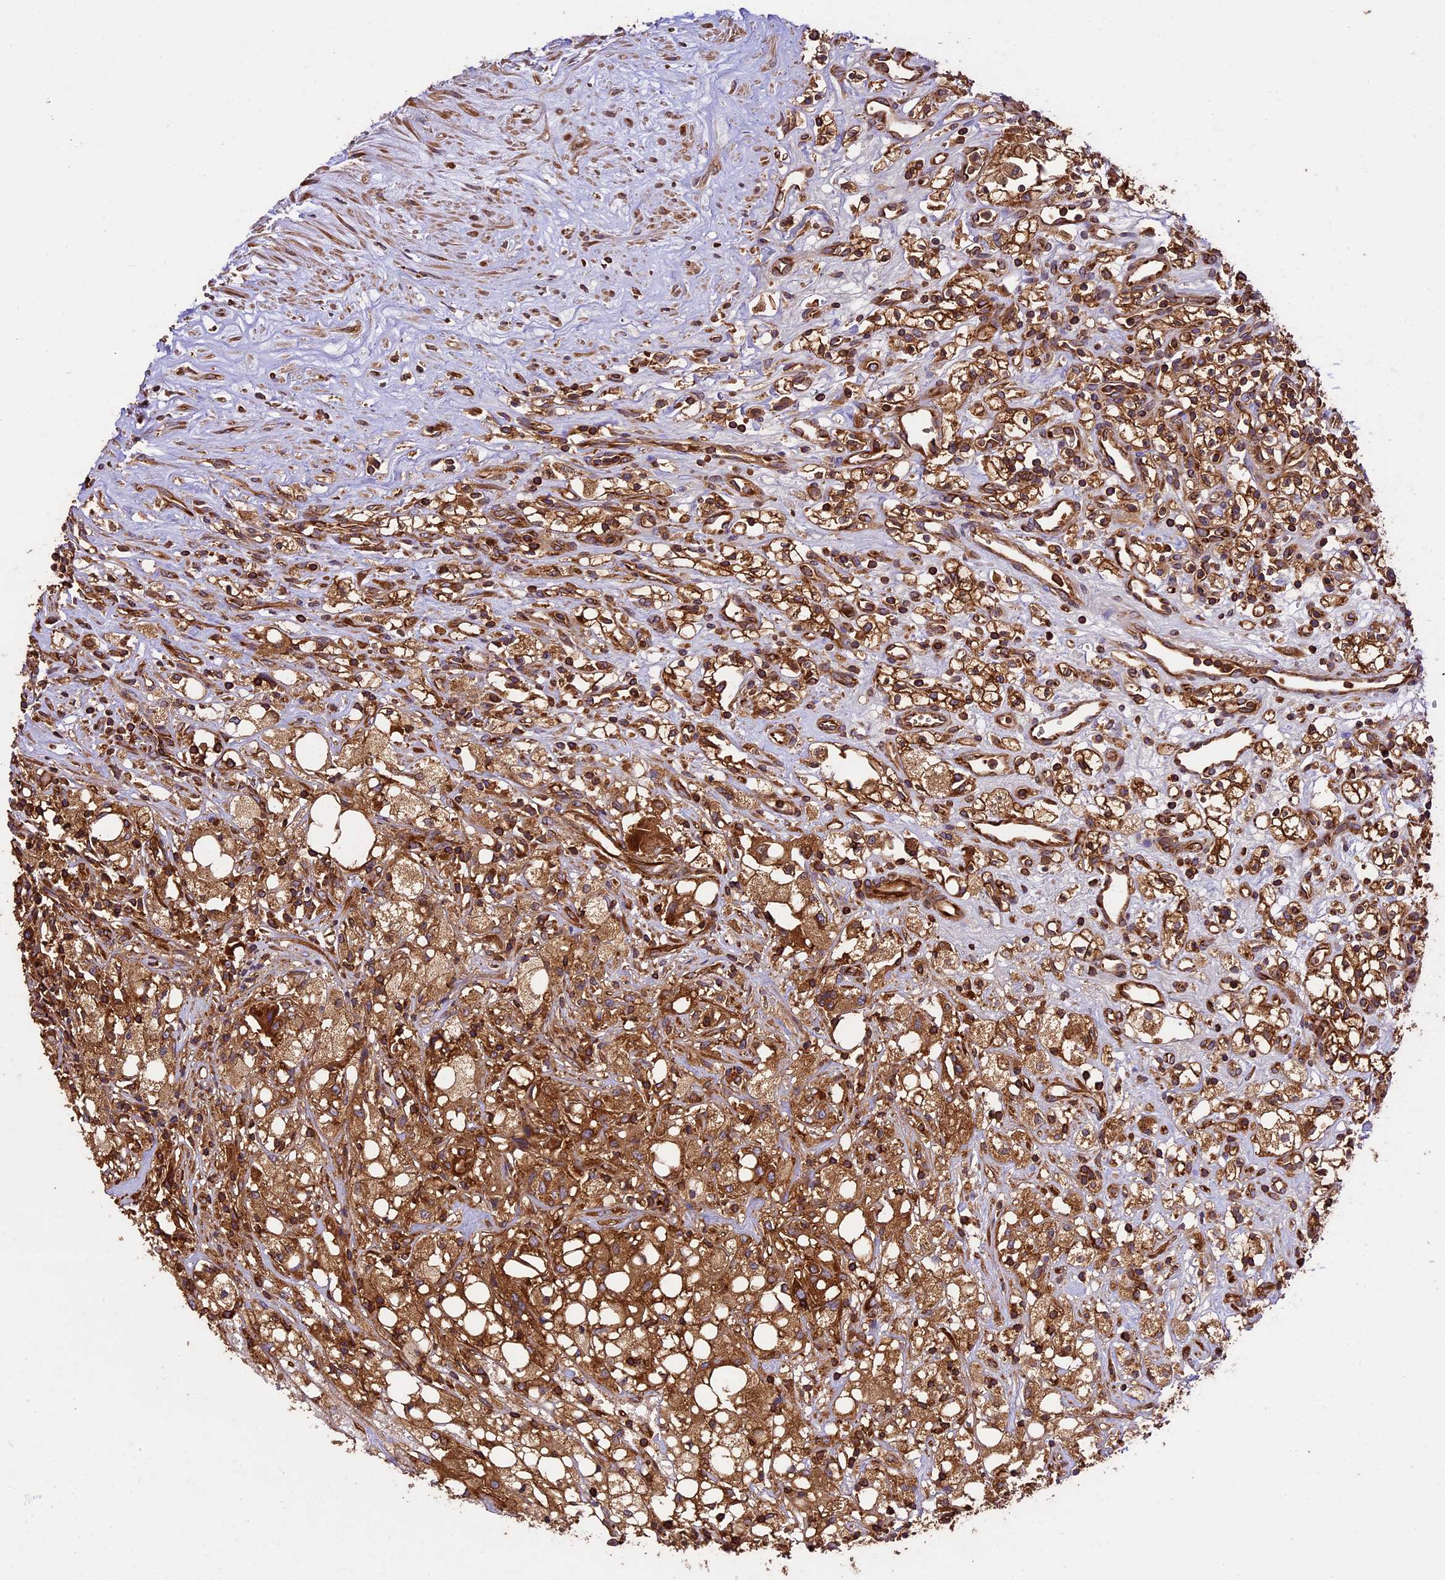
{"staining": {"intensity": "strong", "quantity": ">75%", "location": "cytoplasmic/membranous"}, "tissue": "renal cancer", "cell_type": "Tumor cells", "image_type": "cancer", "snomed": [{"axis": "morphology", "description": "Adenocarcinoma, NOS"}, {"axis": "topography", "description": "Kidney"}], "caption": "The image reveals a brown stain indicating the presence of a protein in the cytoplasmic/membranous of tumor cells in renal adenocarcinoma.", "gene": "KARS1", "patient": {"sex": "male", "age": 59}}